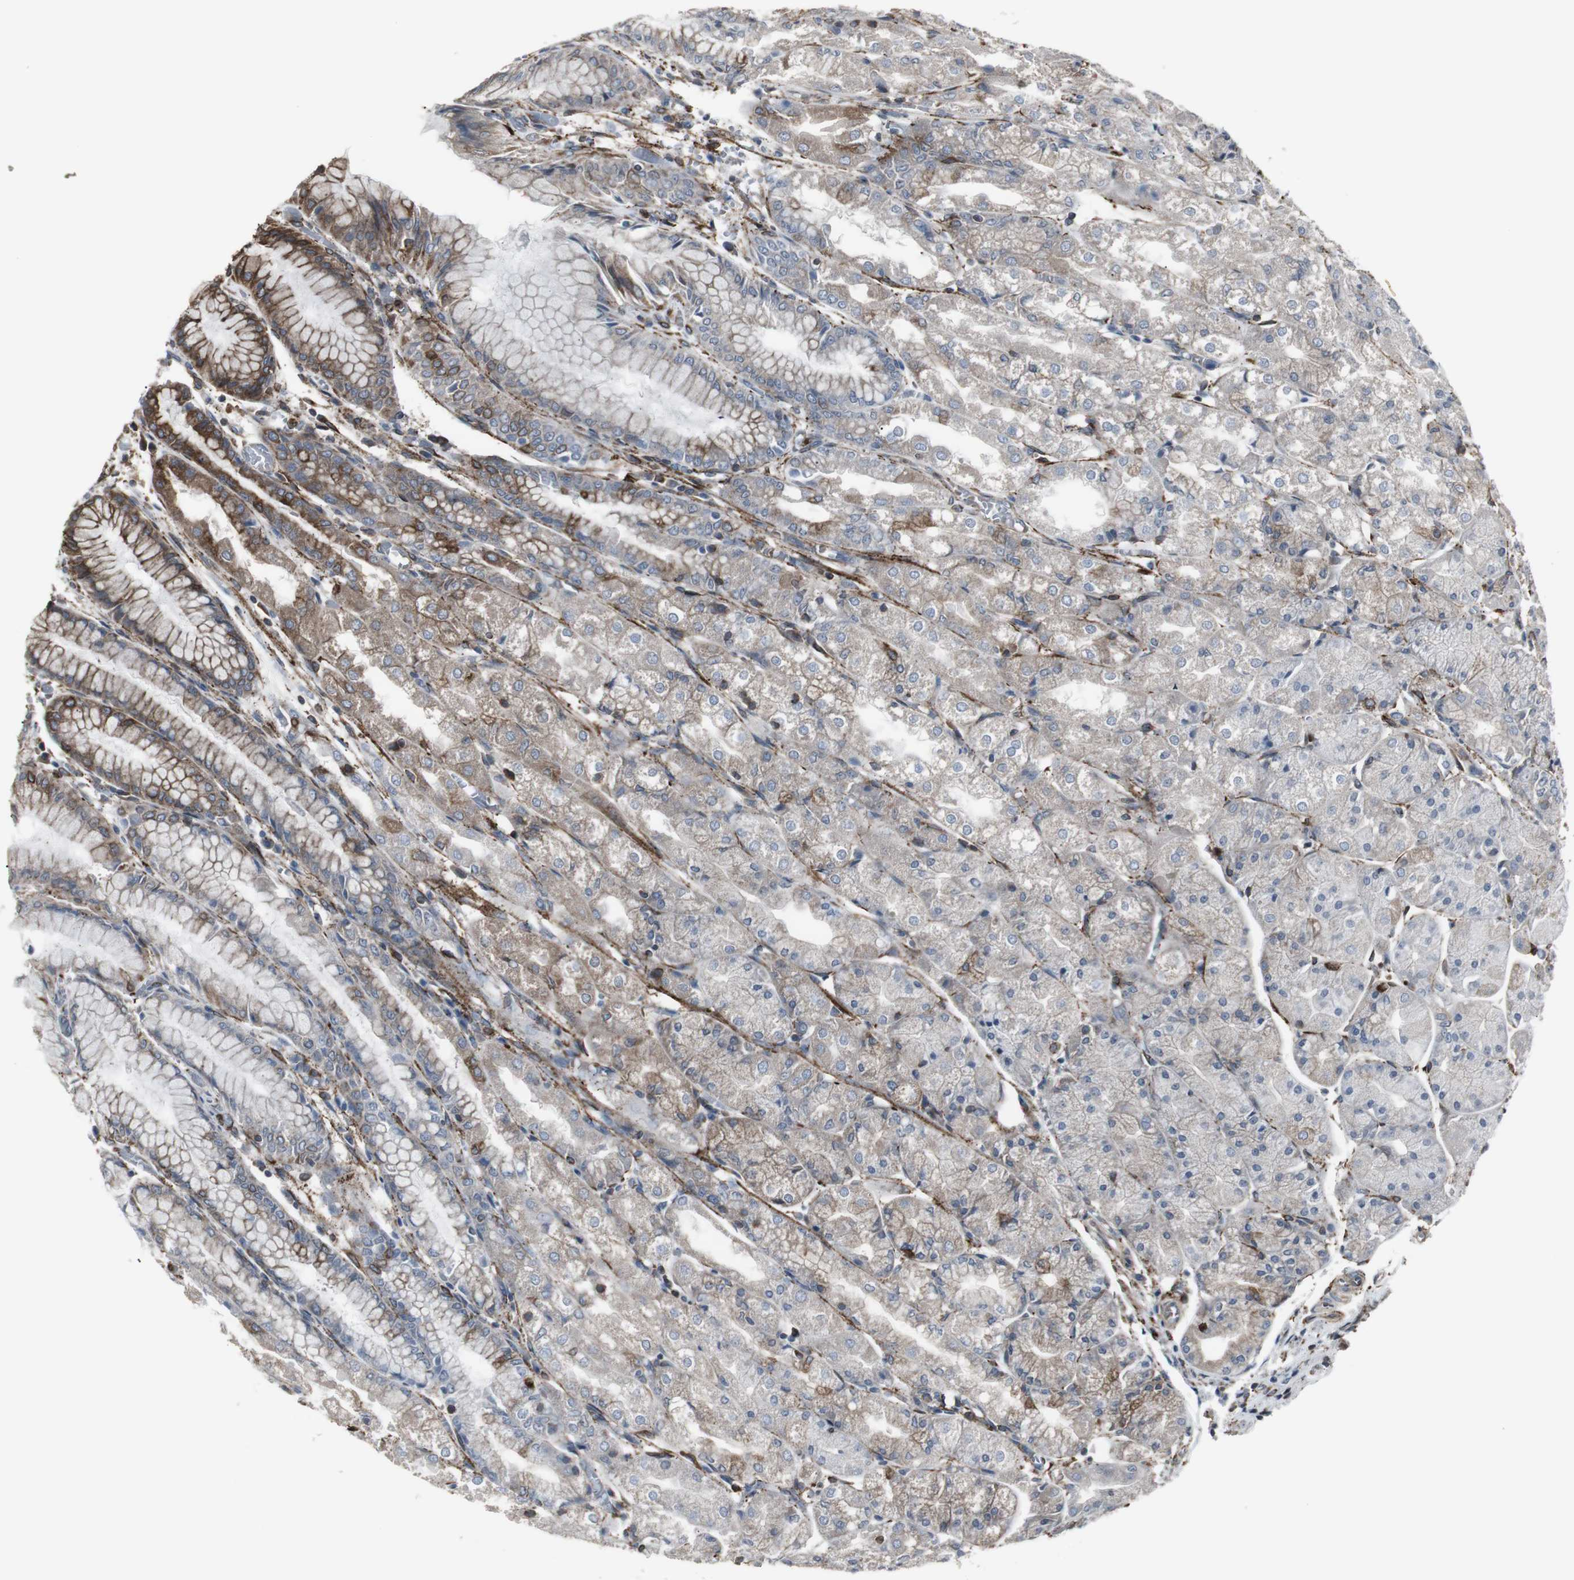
{"staining": {"intensity": "strong", "quantity": "25%-75%", "location": "cytoplasmic/membranous"}, "tissue": "stomach", "cell_type": "Glandular cells", "image_type": "normal", "snomed": [{"axis": "morphology", "description": "Normal tissue, NOS"}, {"axis": "topography", "description": "Stomach, upper"}], "caption": "Protein positivity by IHC displays strong cytoplasmic/membranous positivity in approximately 25%-75% of glandular cells in normal stomach. Using DAB (3,3'-diaminobenzidine) (brown) and hematoxylin (blue) stains, captured at high magnification using brightfield microscopy.", "gene": "LNPK", "patient": {"sex": "male", "age": 72}}